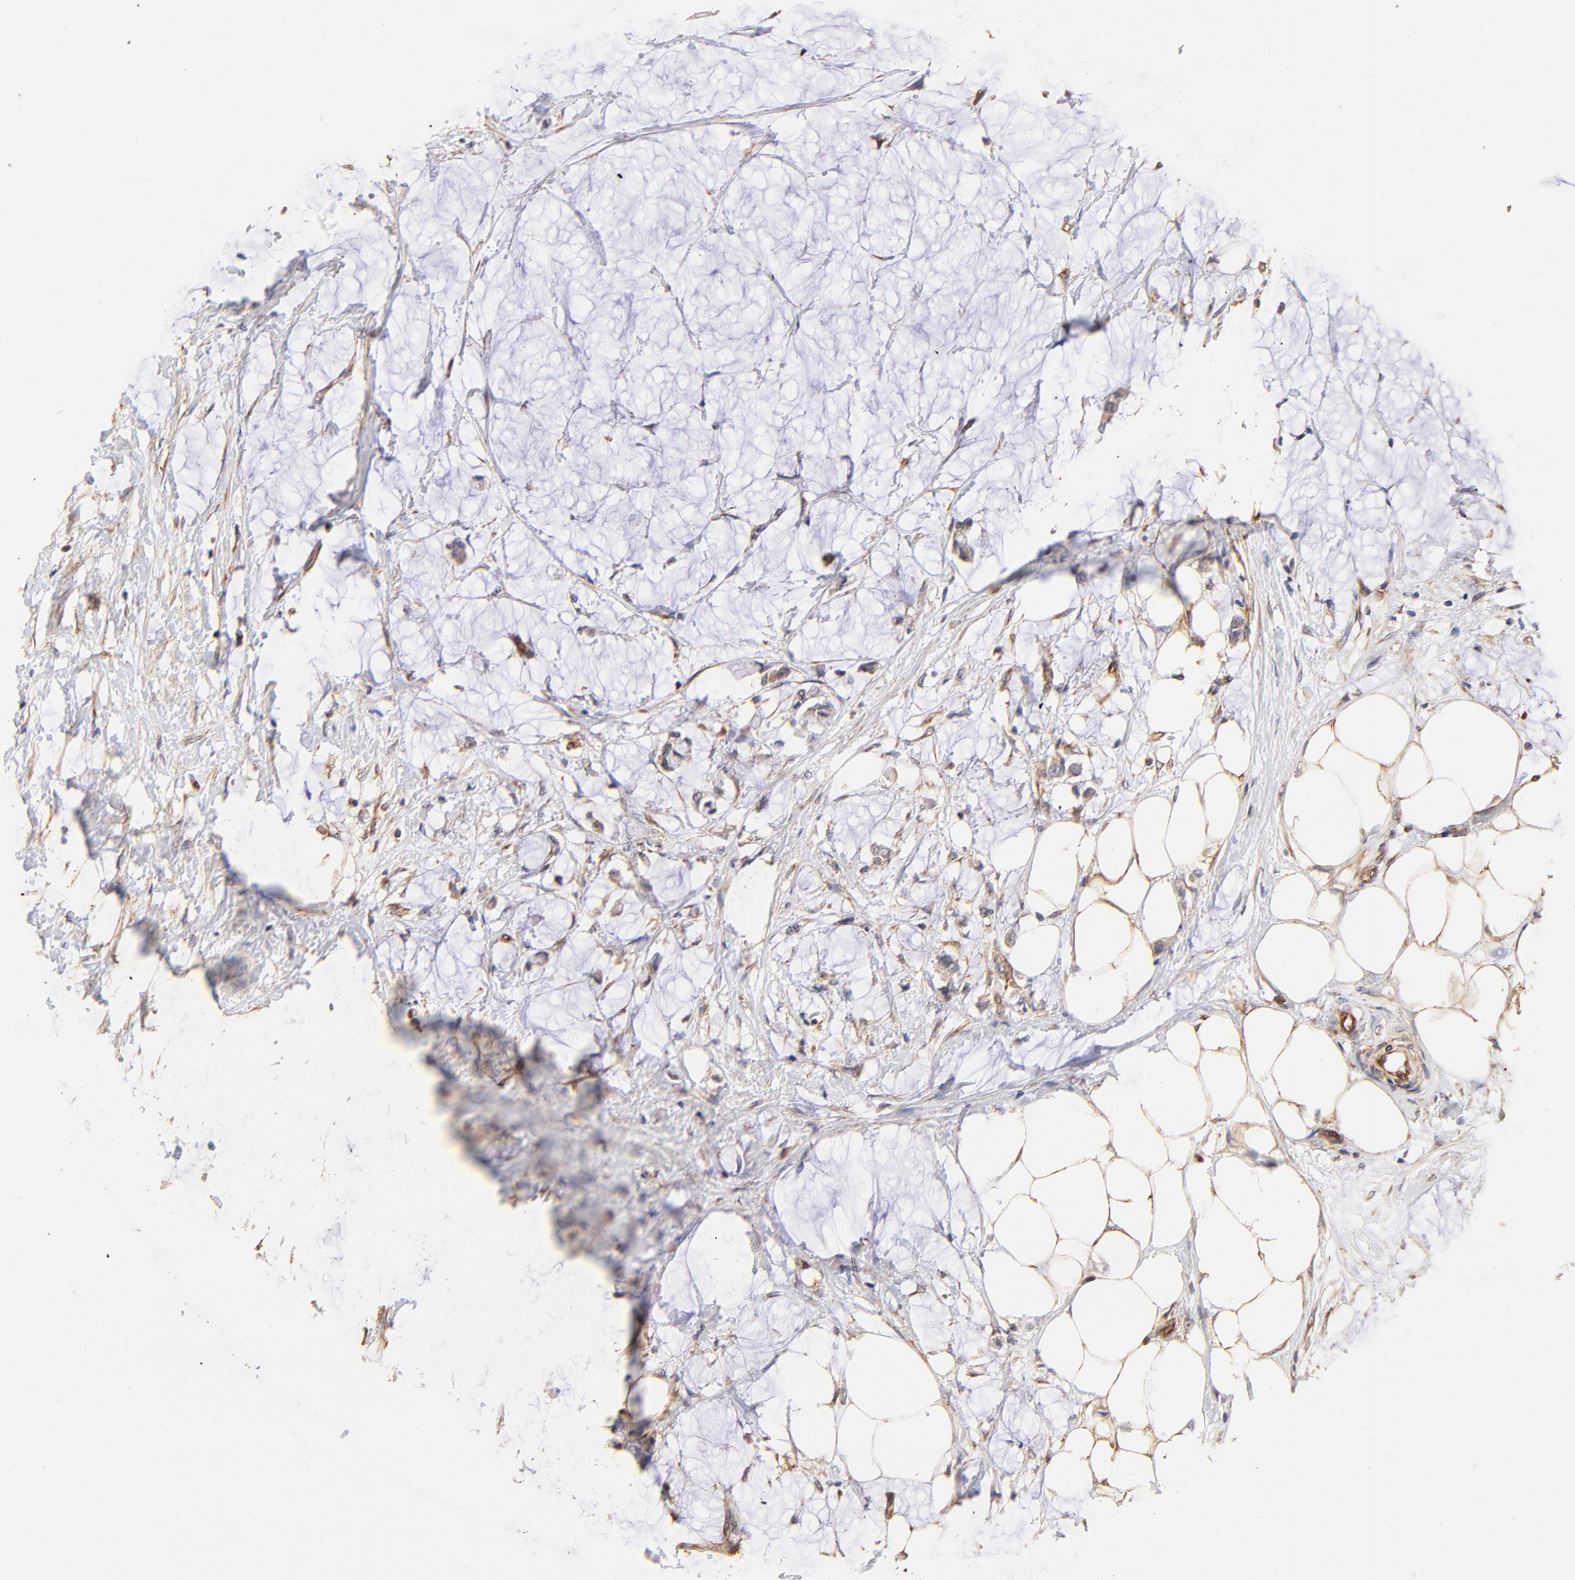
{"staining": {"intensity": "weak", "quantity": ">75%", "location": "cytoplasmic/membranous"}, "tissue": "colorectal cancer", "cell_type": "Tumor cells", "image_type": "cancer", "snomed": [{"axis": "morphology", "description": "Normal tissue, NOS"}, {"axis": "morphology", "description": "Adenocarcinoma, NOS"}, {"axis": "topography", "description": "Colon"}, {"axis": "topography", "description": "Peripheral nerve tissue"}], "caption": "An image of adenocarcinoma (colorectal) stained for a protein demonstrates weak cytoplasmic/membranous brown staining in tumor cells. (Stains: DAB in brown, nuclei in blue, Microscopy: brightfield microscopy at high magnification).", "gene": "TNFAIP3", "patient": {"sex": "male", "age": 14}}